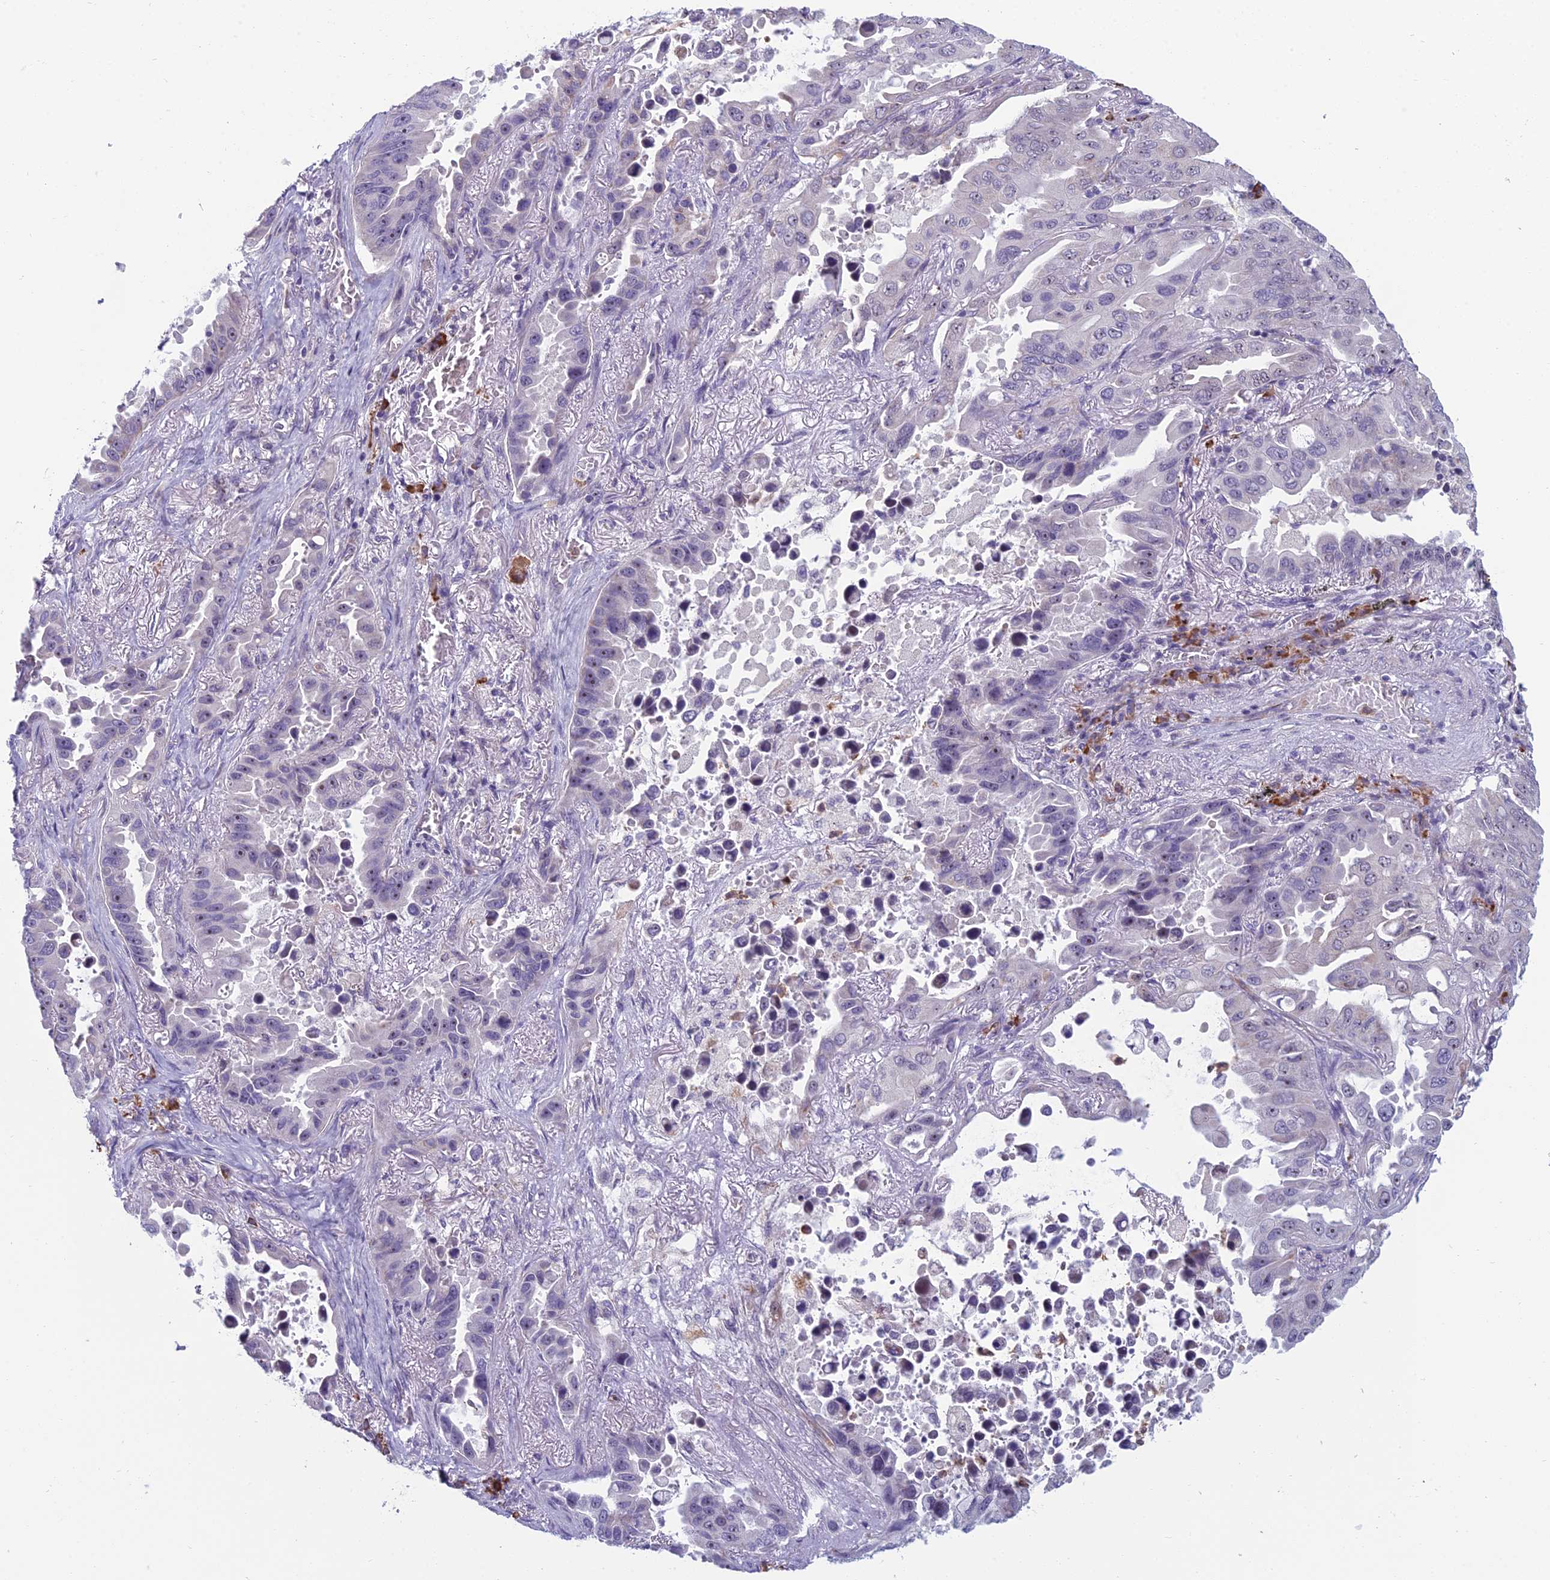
{"staining": {"intensity": "weak", "quantity": "<25%", "location": "nuclear"}, "tissue": "lung cancer", "cell_type": "Tumor cells", "image_type": "cancer", "snomed": [{"axis": "morphology", "description": "Adenocarcinoma, NOS"}, {"axis": "topography", "description": "Lung"}], "caption": "DAB immunohistochemical staining of human lung adenocarcinoma exhibits no significant positivity in tumor cells. (DAB immunohistochemistry, high magnification).", "gene": "NOC2L", "patient": {"sex": "male", "age": 64}}